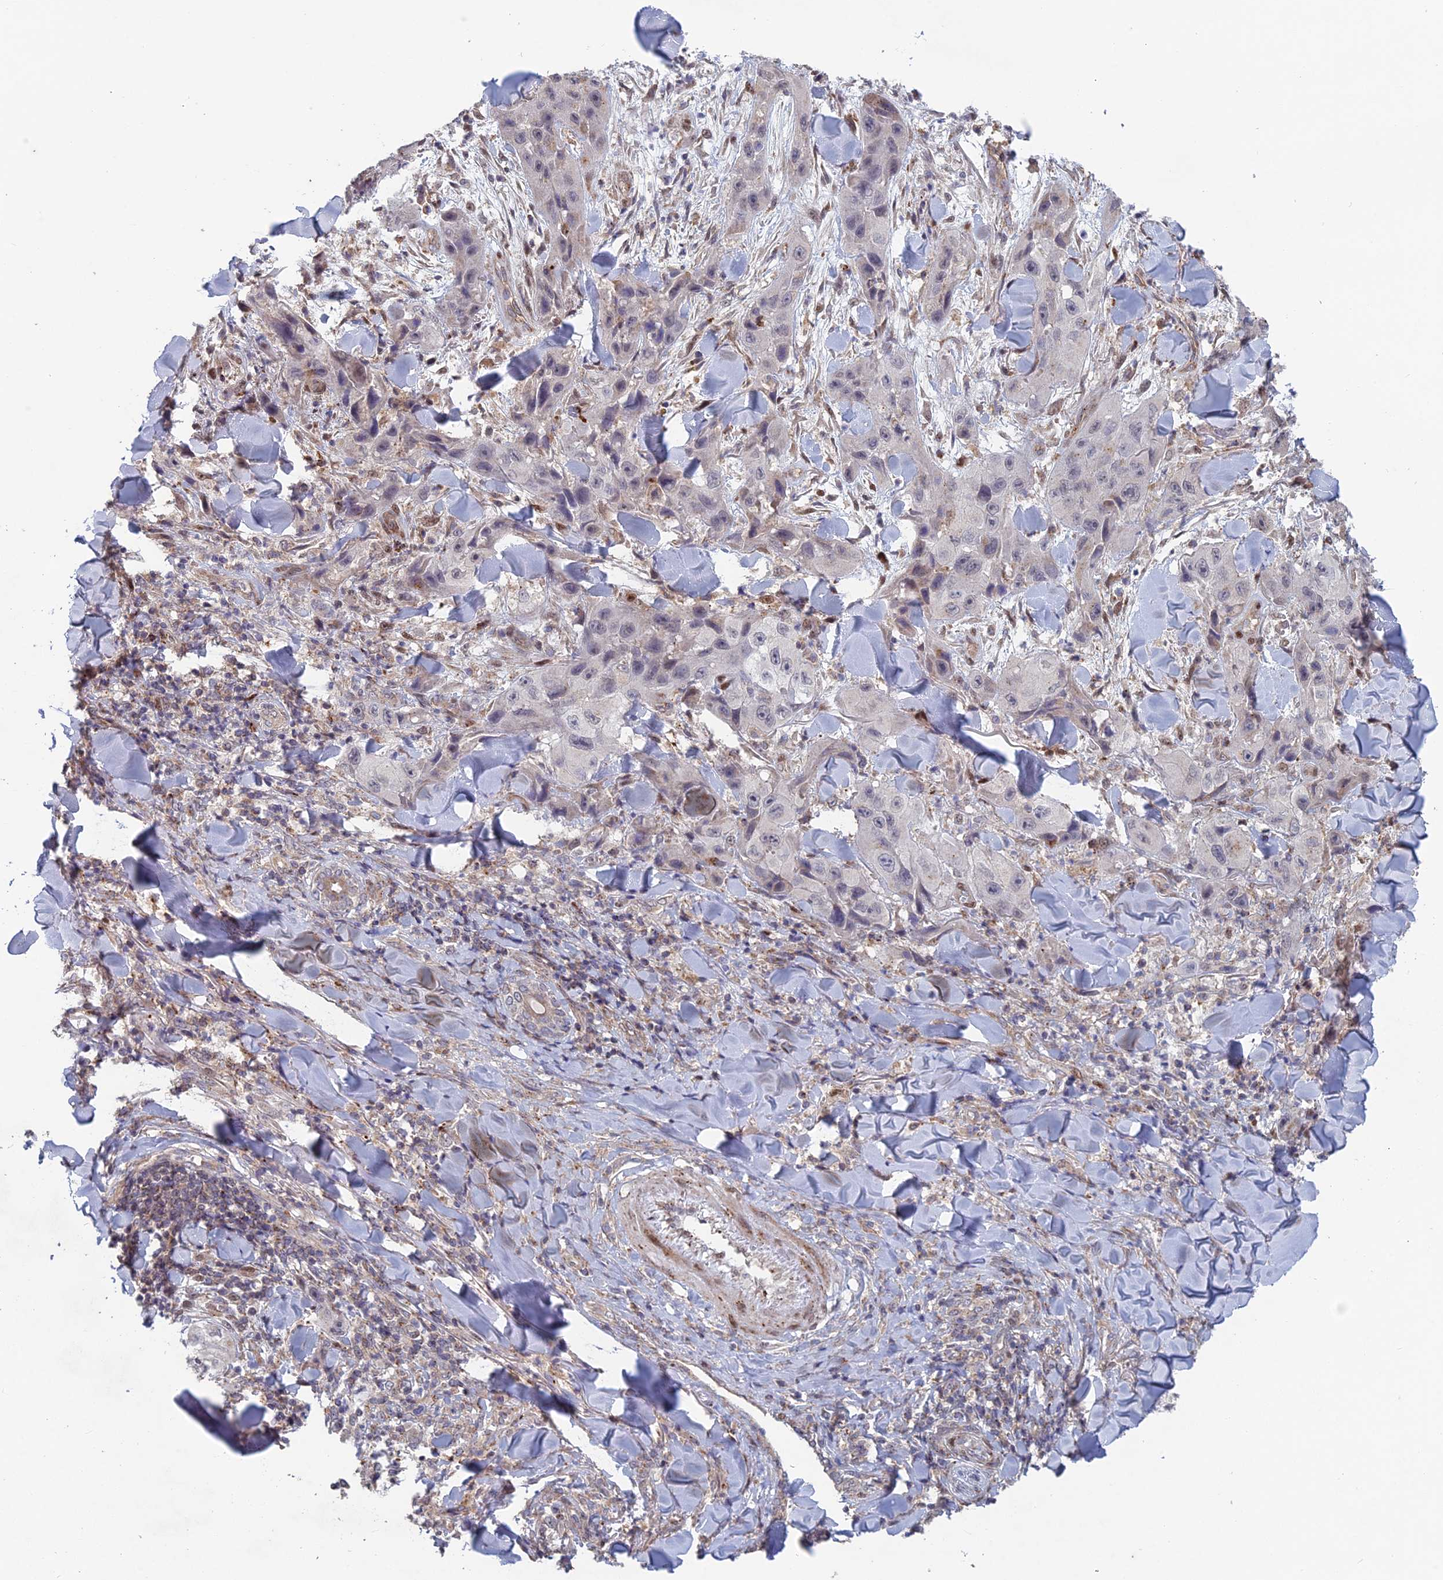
{"staining": {"intensity": "negative", "quantity": "none", "location": "none"}, "tissue": "skin cancer", "cell_type": "Tumor cells", "image_type": "cancer", "snomed": [{"axis": "morphology", "description": "Squamous cell carcinoma, NOS"}, {"axis": "topography", "description": "Skin"}, {"axis": "topography", "description": "Subcutis"}], "caption": "Squamous cell carcinoma (skin) was stained to show a protein in brown. There is no significant expression in tumor cells.", "gene": "FOXS1", "patient": {"sex": "male", "age": 73}}